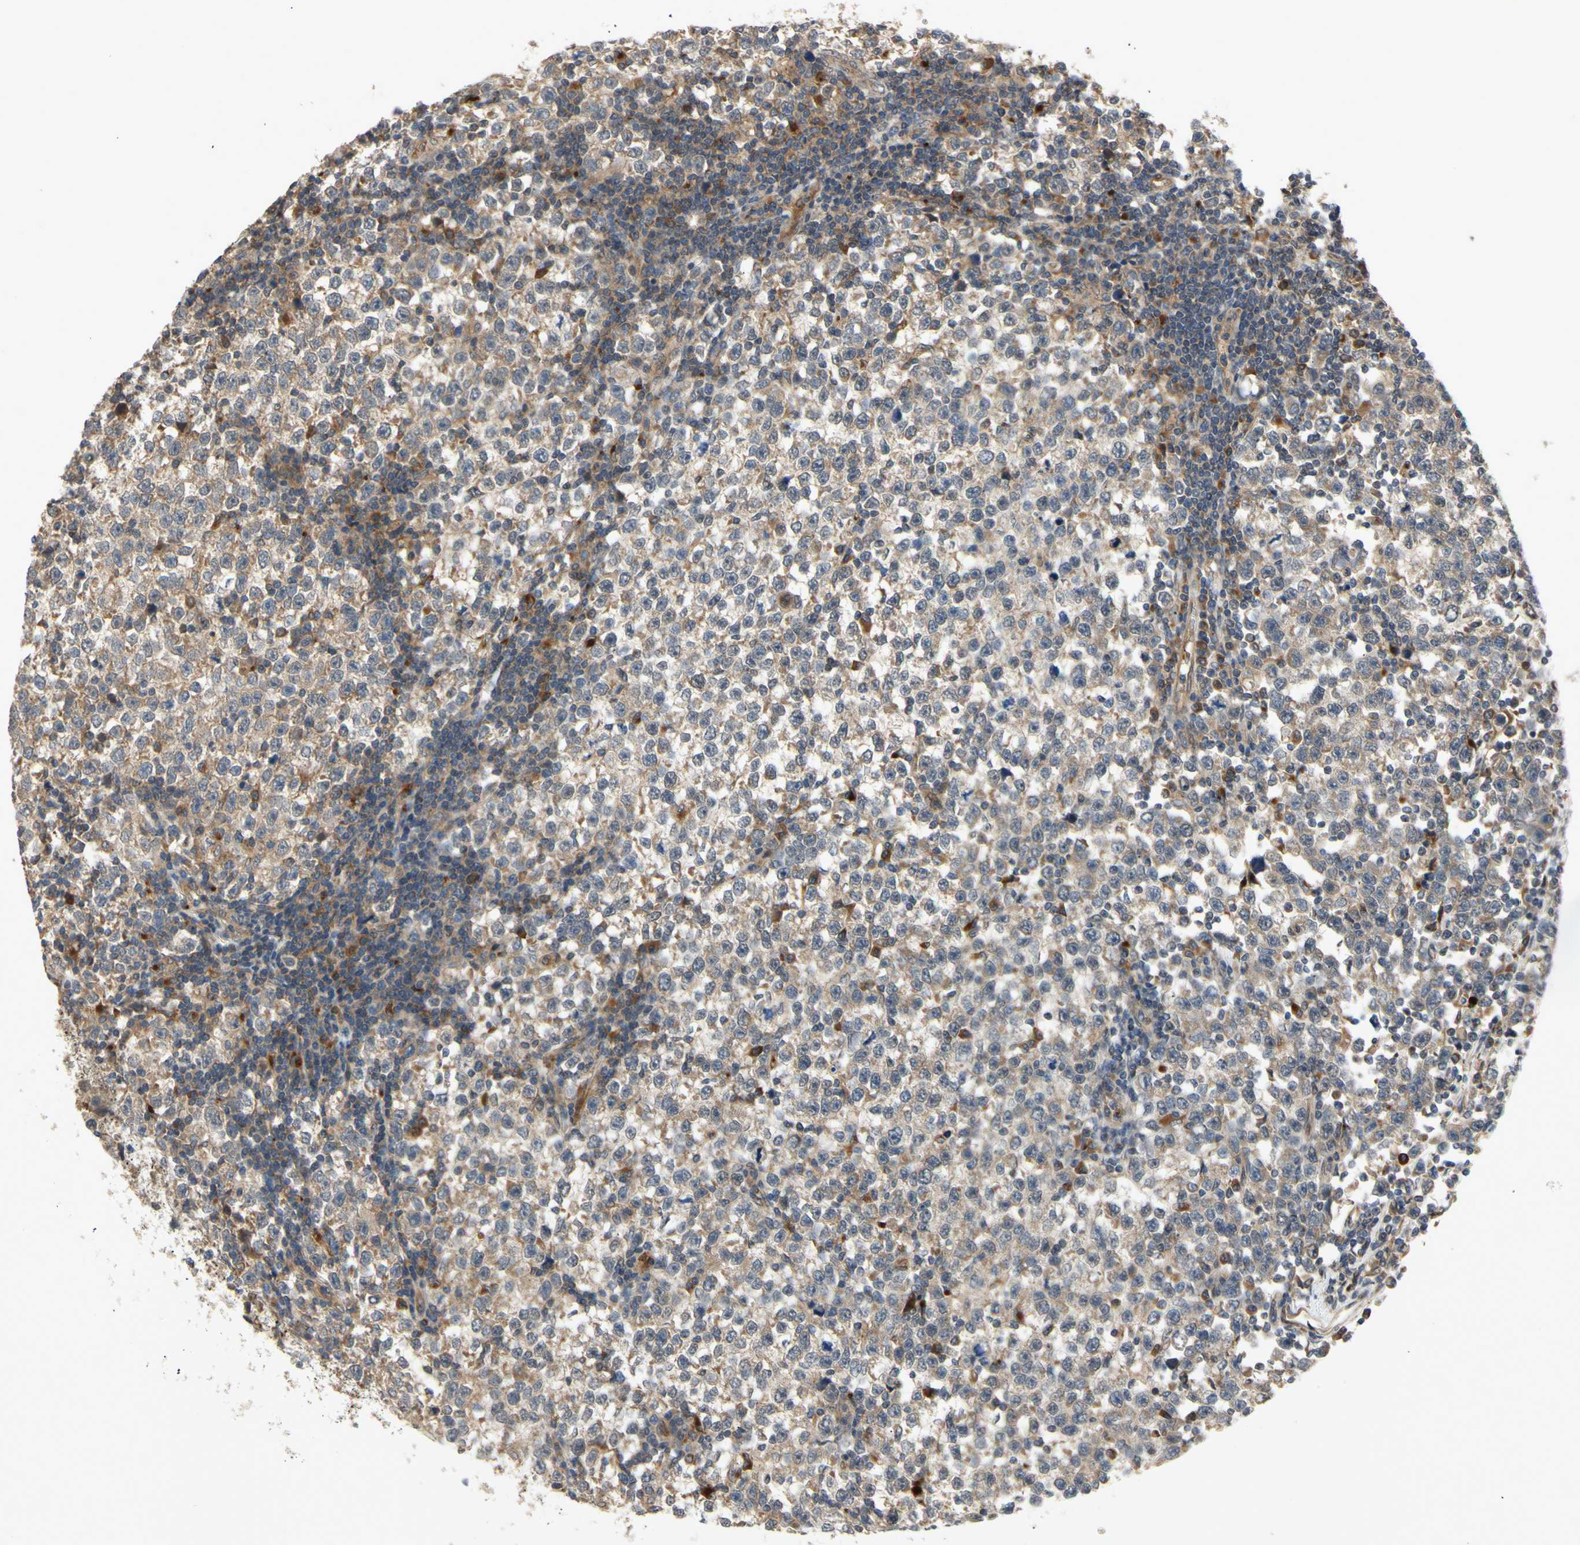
{"staining": {"intensity": "weak", "quantity": ">75%", "location": "cytoplasmic/membranous"}, "tissue": "testis cancer", "cell_type": "Tumor cells", "image_type": "cancer", "snomed": [{"axis": "morphology", "description": "Seminoma, NOS"}, {"axis": "topography", "description": "Testis"}], "caption": "There is low levels of weak cytoplasmic/membranous staining in tumor cells of seminoma (testis), as demonstrated by immunohistochemical staining (brown color).", "gene": "PKN1", "patient": {"sex": "male", "age": 43}}